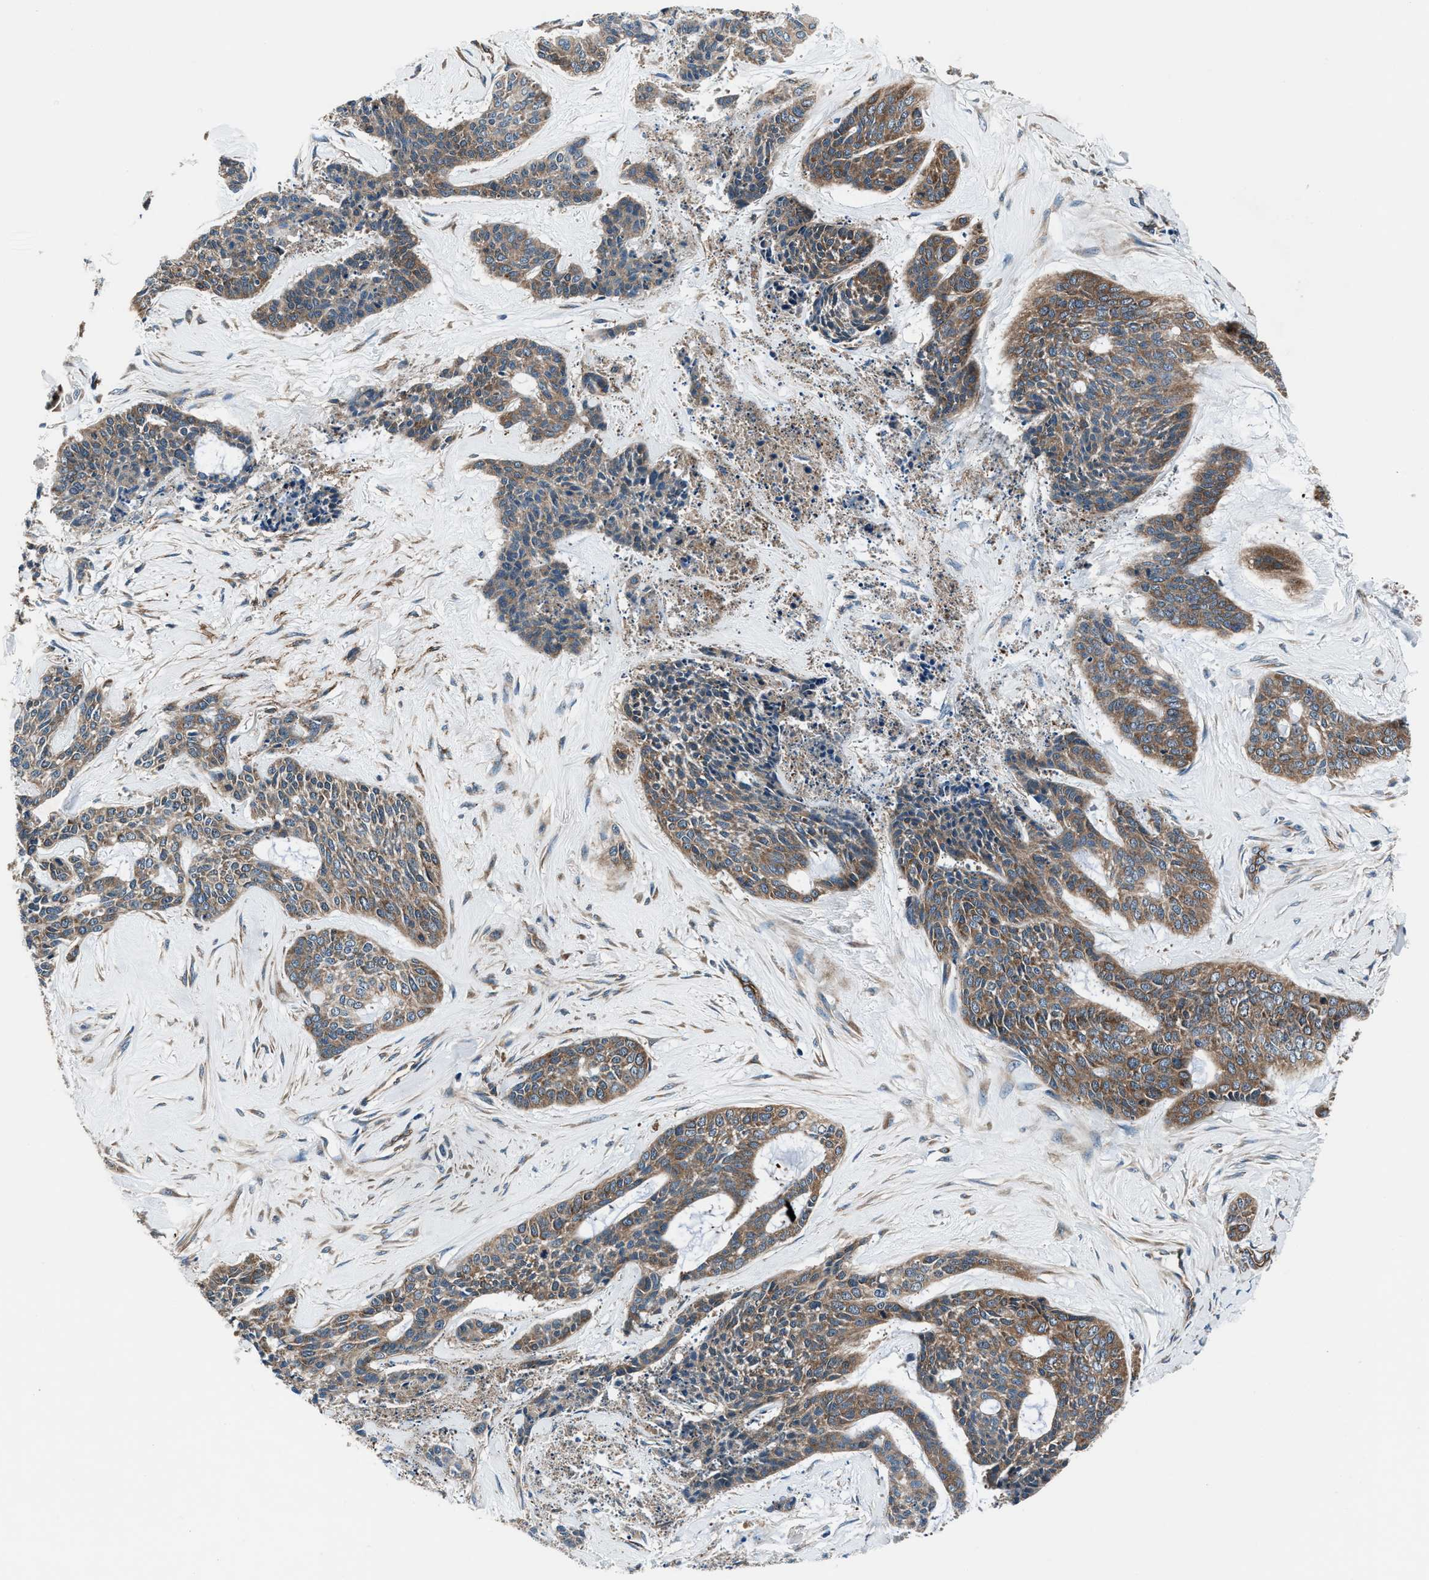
{"staining": {"intensity": "moderate", "quantity": ">75%", "location": "cytoplasmic/membranous"}, "tissue": "skin cancer", "cell_type": "Tumor cells", "image_type": "cancer", "snomed": [{"axis": "morphology", "description": "Basal cell carcinoma"}, {"axis": "topography", "description": "Skin"}], "caption": "An image showing moderate cytoplasmic/membranous expression in about >75% of tumor cells in skin cancer (basal cell carcinoma), as visualized by brown immunohistochemical staining.", "gene": "PRTFDC1", "patient": {"sex": "female", "age": 64}}